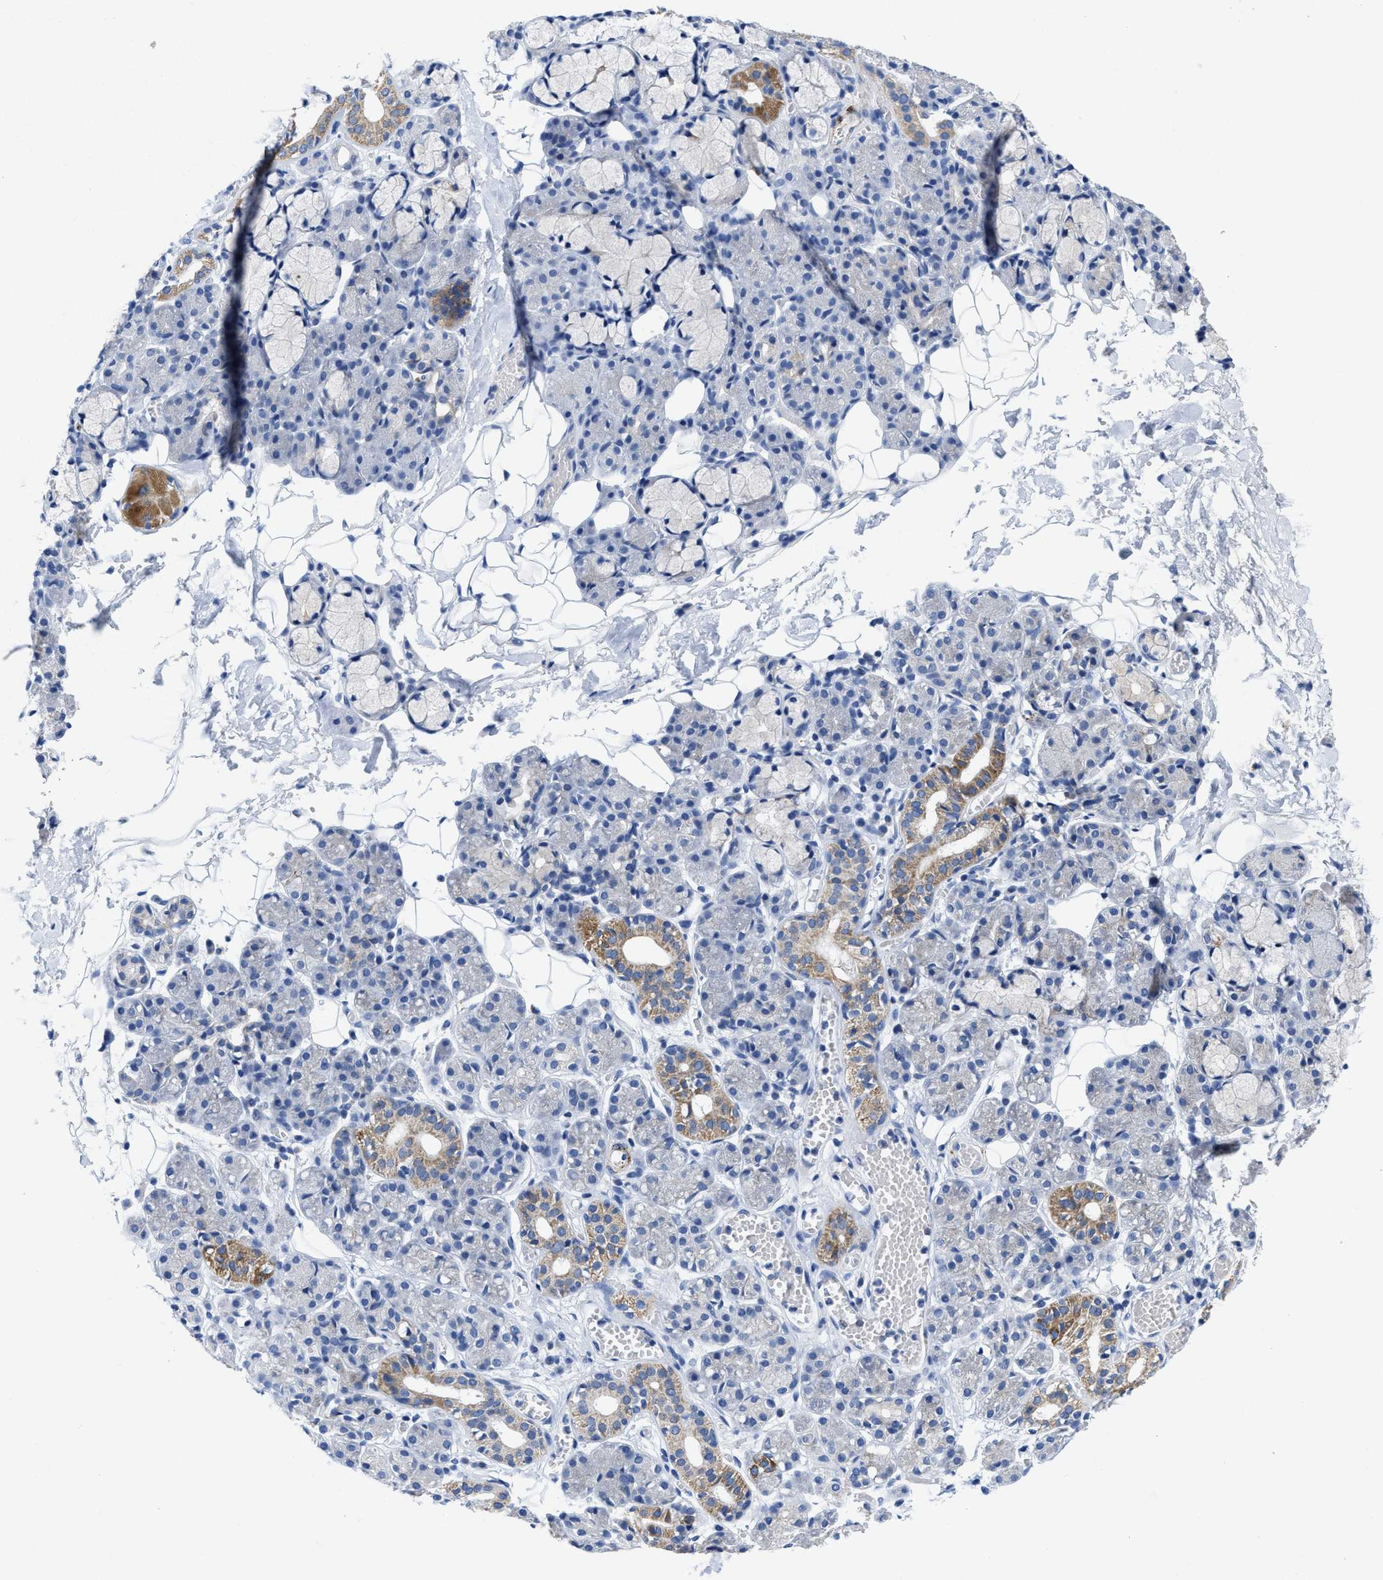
{"staining": {"intensity": "moderate", "quantity": "<25%", "location": "cytoplasmic/membranous"}, "tissue": "salivary gland", "cell_type": "Glandular cells", "image_type": "normal", "snomed": [{"axis": "morphology", "description": "Normal tissue, NOS"}, {"axis": "topography", "description": "Salivary gland"}], "caption": "Glandular cells demonstrate low levels of moderate cytoplasmic/membranous expression in about <25% of cells in normal salivary gland. The staining was performed using DAB (3,3'-diaminobenzidine), with brown indicating positive protein expression. Nuclei are stained blue with hematoxylin.", "gene": "TBRG4", "patient": {"sex": "male", "age": 63}}